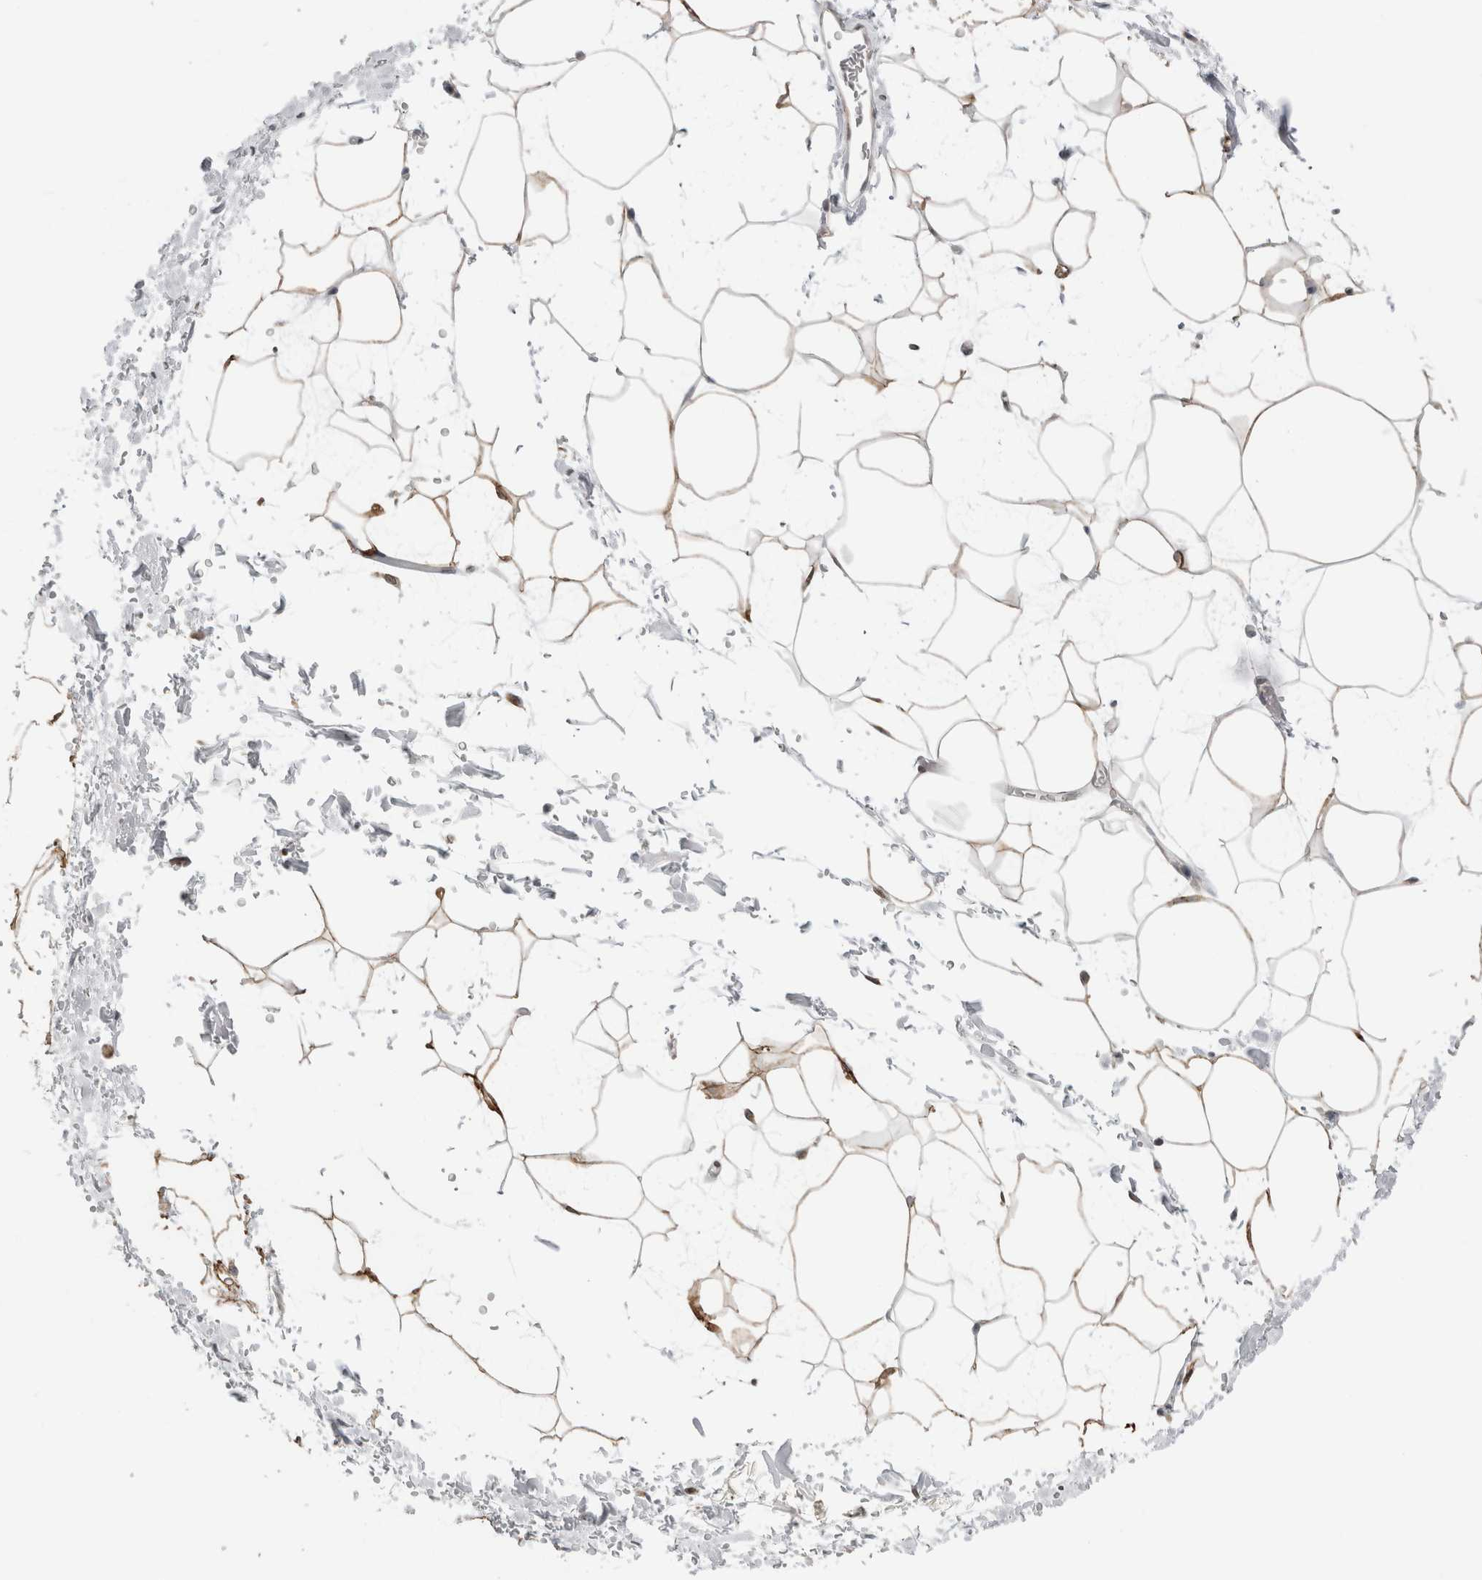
{"staining": {"intensity": "moderate", "quantity": ">75%", "location": "cytoplasmic/membranous,nuclear"}, "tissue": "adipose tissue", "cell_type": "Adipocytes", "image_type": "normal", "snomed": [{"axis": "morphology", "description": "Normal tissue, NOS"}, {"axis": "topography", "description": "Soft tissue"}], "caption": "Human adipose tissue stained with a protein marker displays moderate staining in adipocytes.", "gene": "RBMX2", "patient": {"sex": "male", "age": 72}}